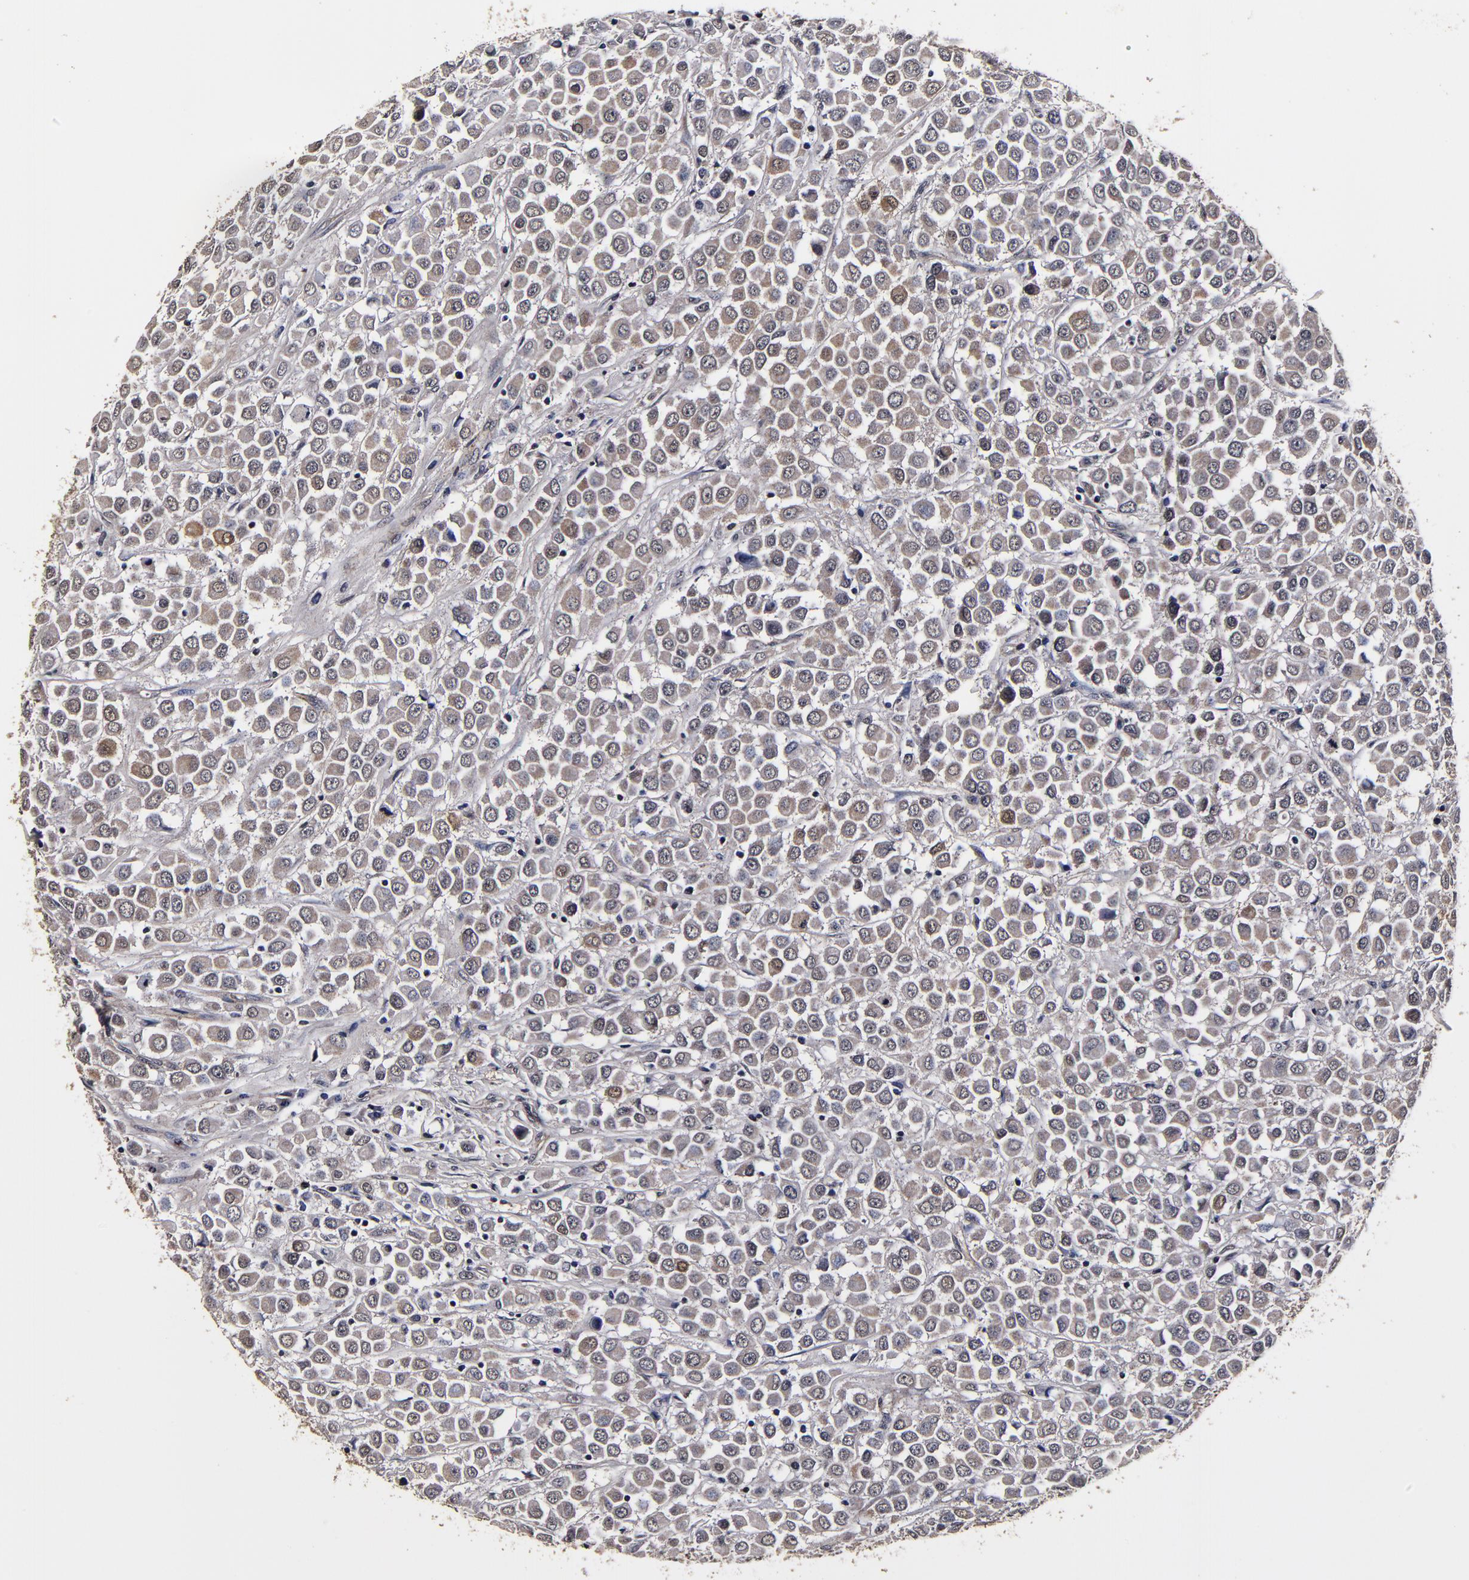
{"staining": {"intensity": "weak", "quantity": ">75%", "location": "cytoplasmic/membranous"}, "tissue": "breast cancer", "cell_type": "Tumor cells", "image_type": "cancer", "snomed": [{"axis": "morphology", "description": "Duct carcinoma"}, {"axis": "topography", "description": "Breast"}], "caption": "High-power microscopy captured an immunohistochemistry photomicrograph of breast infiltrating ductal carcinoma, revealing weak cytoplasmic/membranous staining in about >75% of tumor cells.", "gene": "MMP15", "patient": {"sex": "female", "age": 61}}